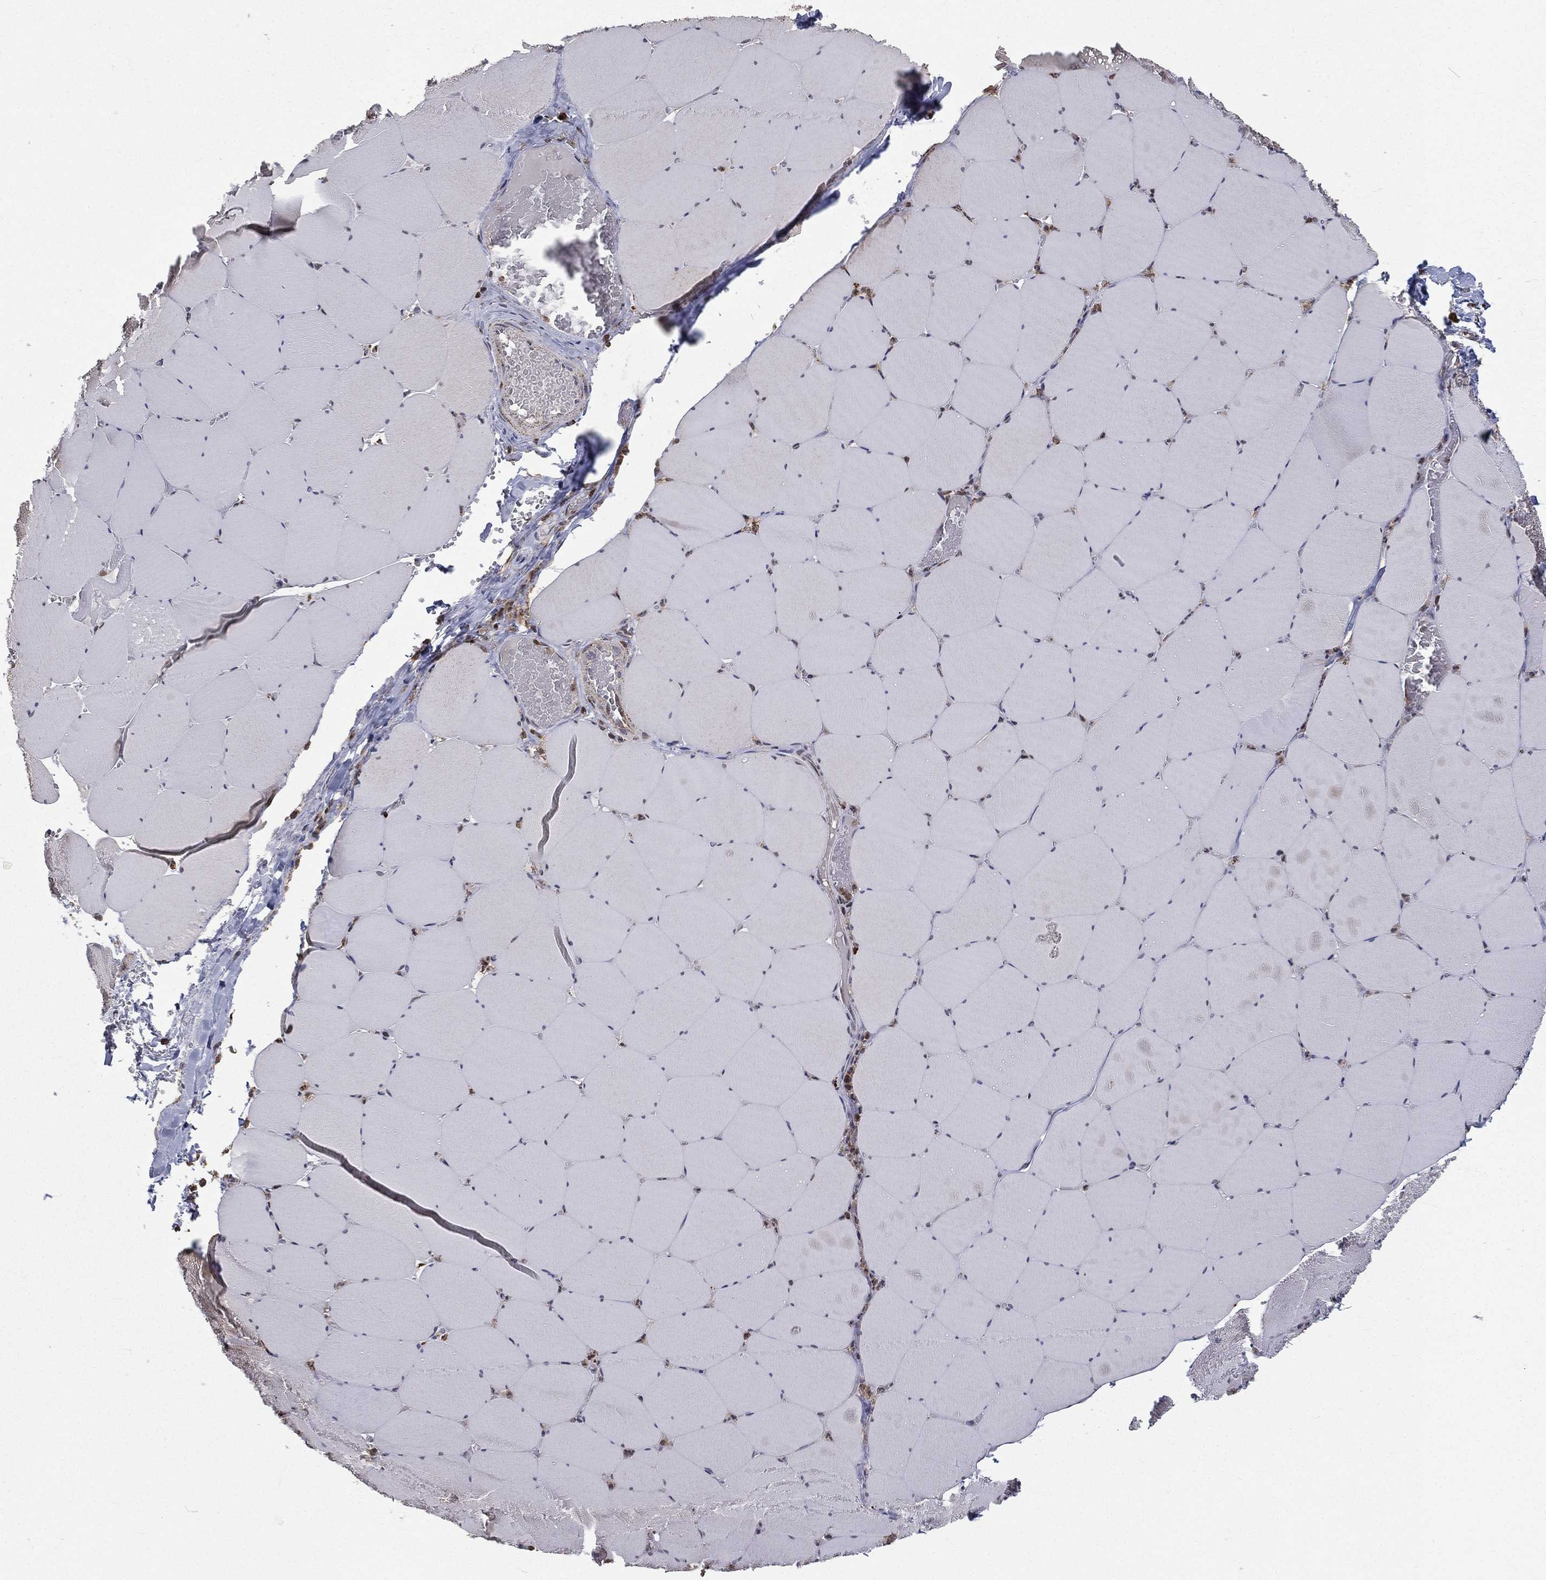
{"staining": {"intensity": "negative", "quantity": "none", "location": "none"}, "tissue": "skeletal muscle", "cell_type": "Myocytes", "image_type": "normal", "snomed": [{"axis": "morphology", "description": "Normal tissue, NOS"}, {"axis": "morphology", "description": "Malignant melanoma, Metastatic site"}, {"axis": "topography", "description": "Skeletal muscle"}], "caption": "Immunohistochemistry (IHC) of unremarkable human skeletal muscle reveals no positivity in myocytes.", "gene": "RIN3", "patient": {"sex": "male", "age": 50}}